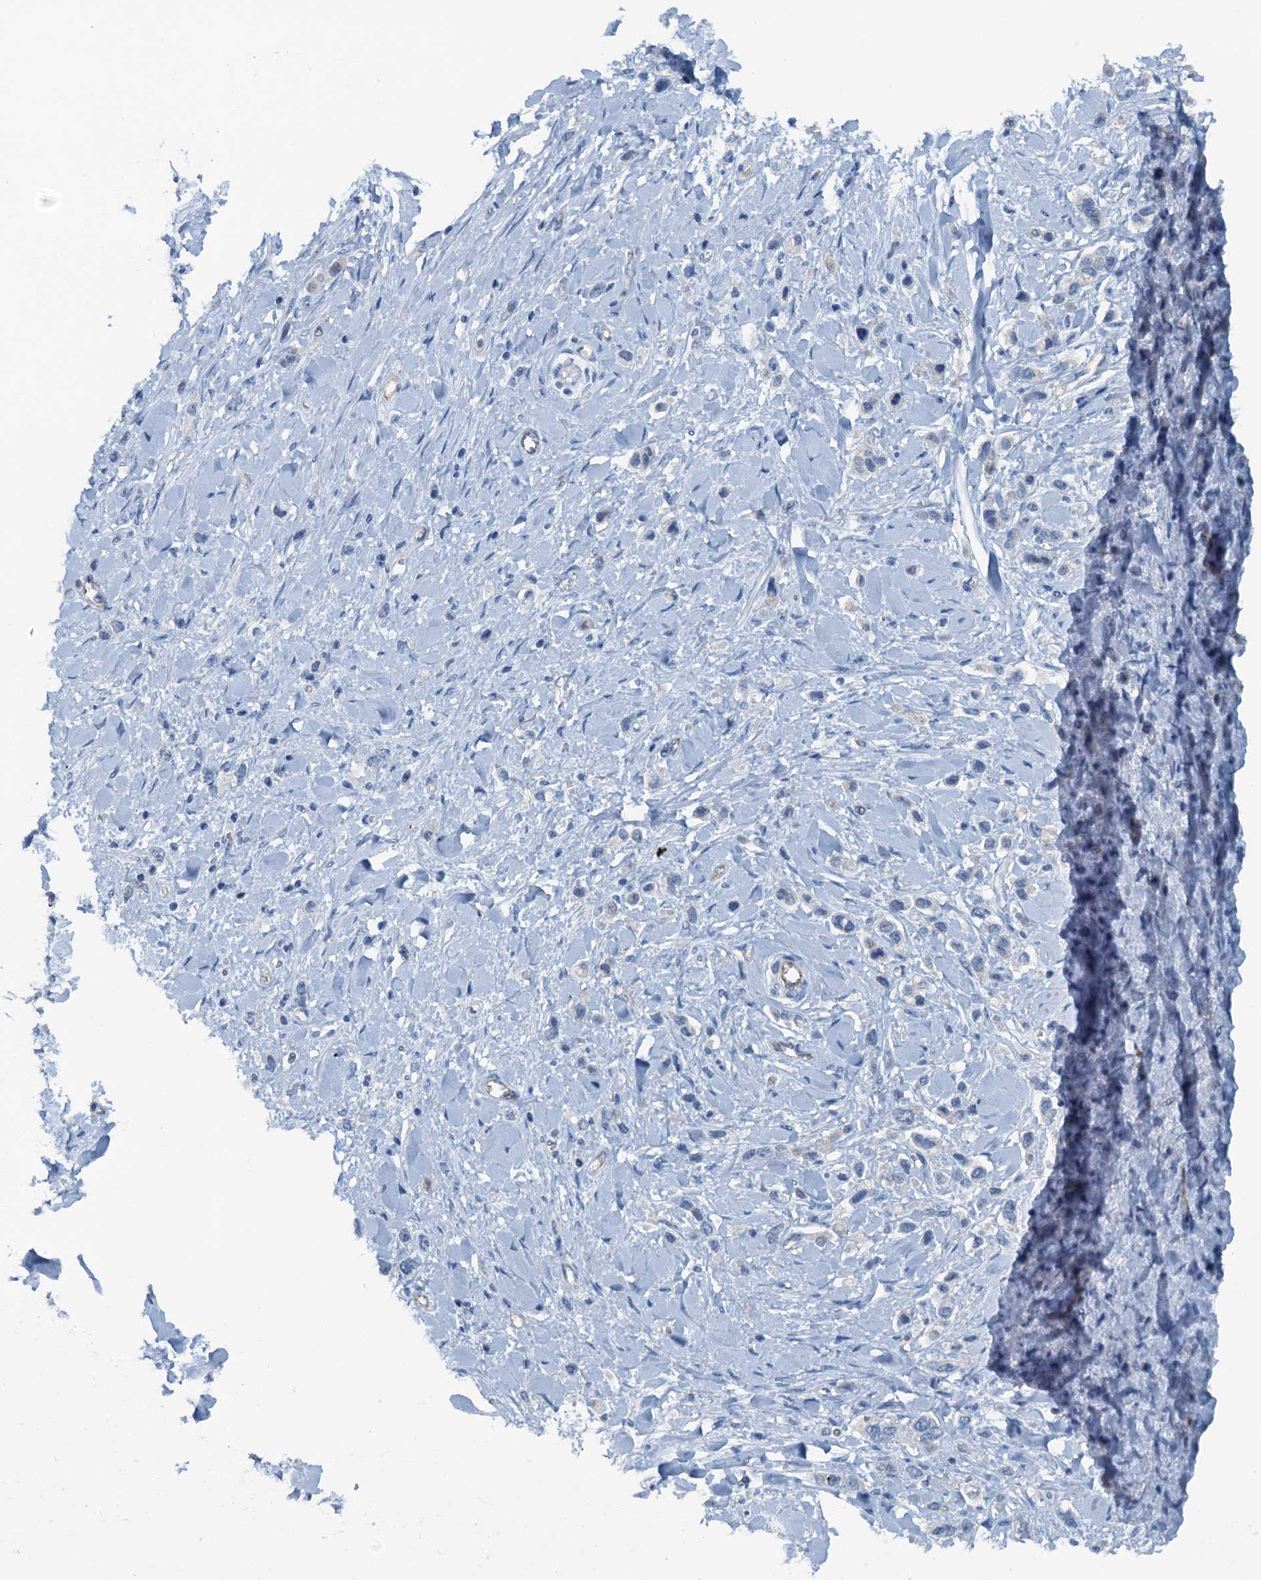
{"staining": {"intensity": "negative", "quantity": "none", "location": "none"}, "tissue": "stomach cancer", "cell_type": "Tumor cells", "image_type": "cancer", "snomed": [{"axis": "morphology", "description": "Normal tissue, NOS"}, {"axis": "morphology", "description": "Adenocarcinoma, NOS"}, {"axis": "topography", "description": "Stomach, upper"}, {"axis": "topography", "description": "Stomach"}], "caption": "This micrograph is of stomach cancer (adenocarcinoma) stained with IHC to label a protein in brown with the nuclei are counter-stained blue. There is no staining in tumor cells.", "gene": "GFOD2", "patient": {"sex": "female", "age": 65}}